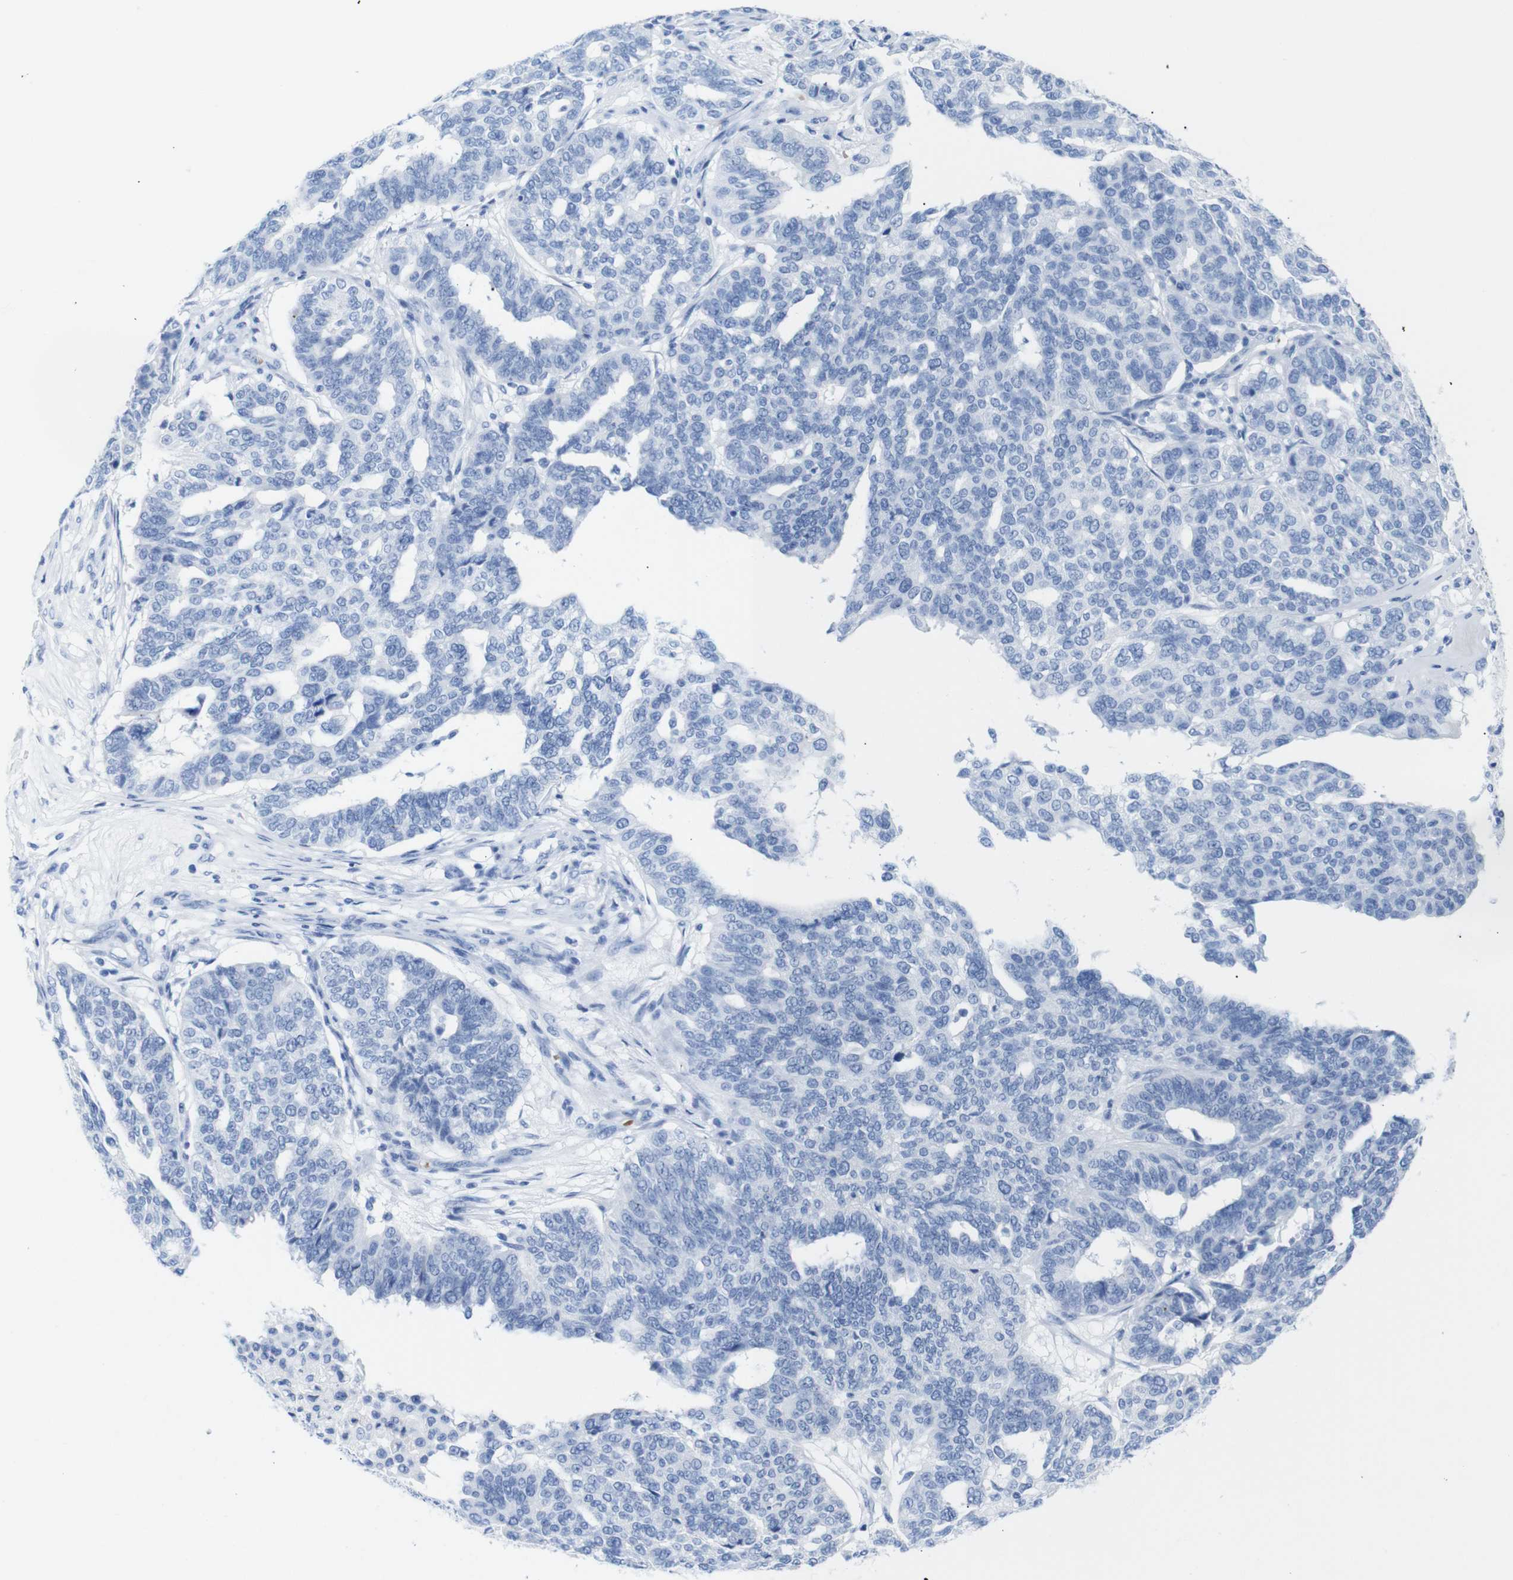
{"staining": {"intensity": "negative", "quantity": "none", "location": "none"}, "tissue": "ovarian cancer", "cell_type": "Tumor cells", "image_type": "cancer", "snomed": [{"axis": "morphology", "description": "Cystadenocarcinoma, serous, NOS"}, {"axis": "topography", "description": "Ovary"}], "caption": "DAB (3,3'-diaminobenzidine) immunohistochemical staining of human serous cystadenocarcinoma (ovarian) demonstrates no significant positivity in tumor cells.", "gene": "ERVMER34-1", "patient": {"sex": "female", "age": 59}}